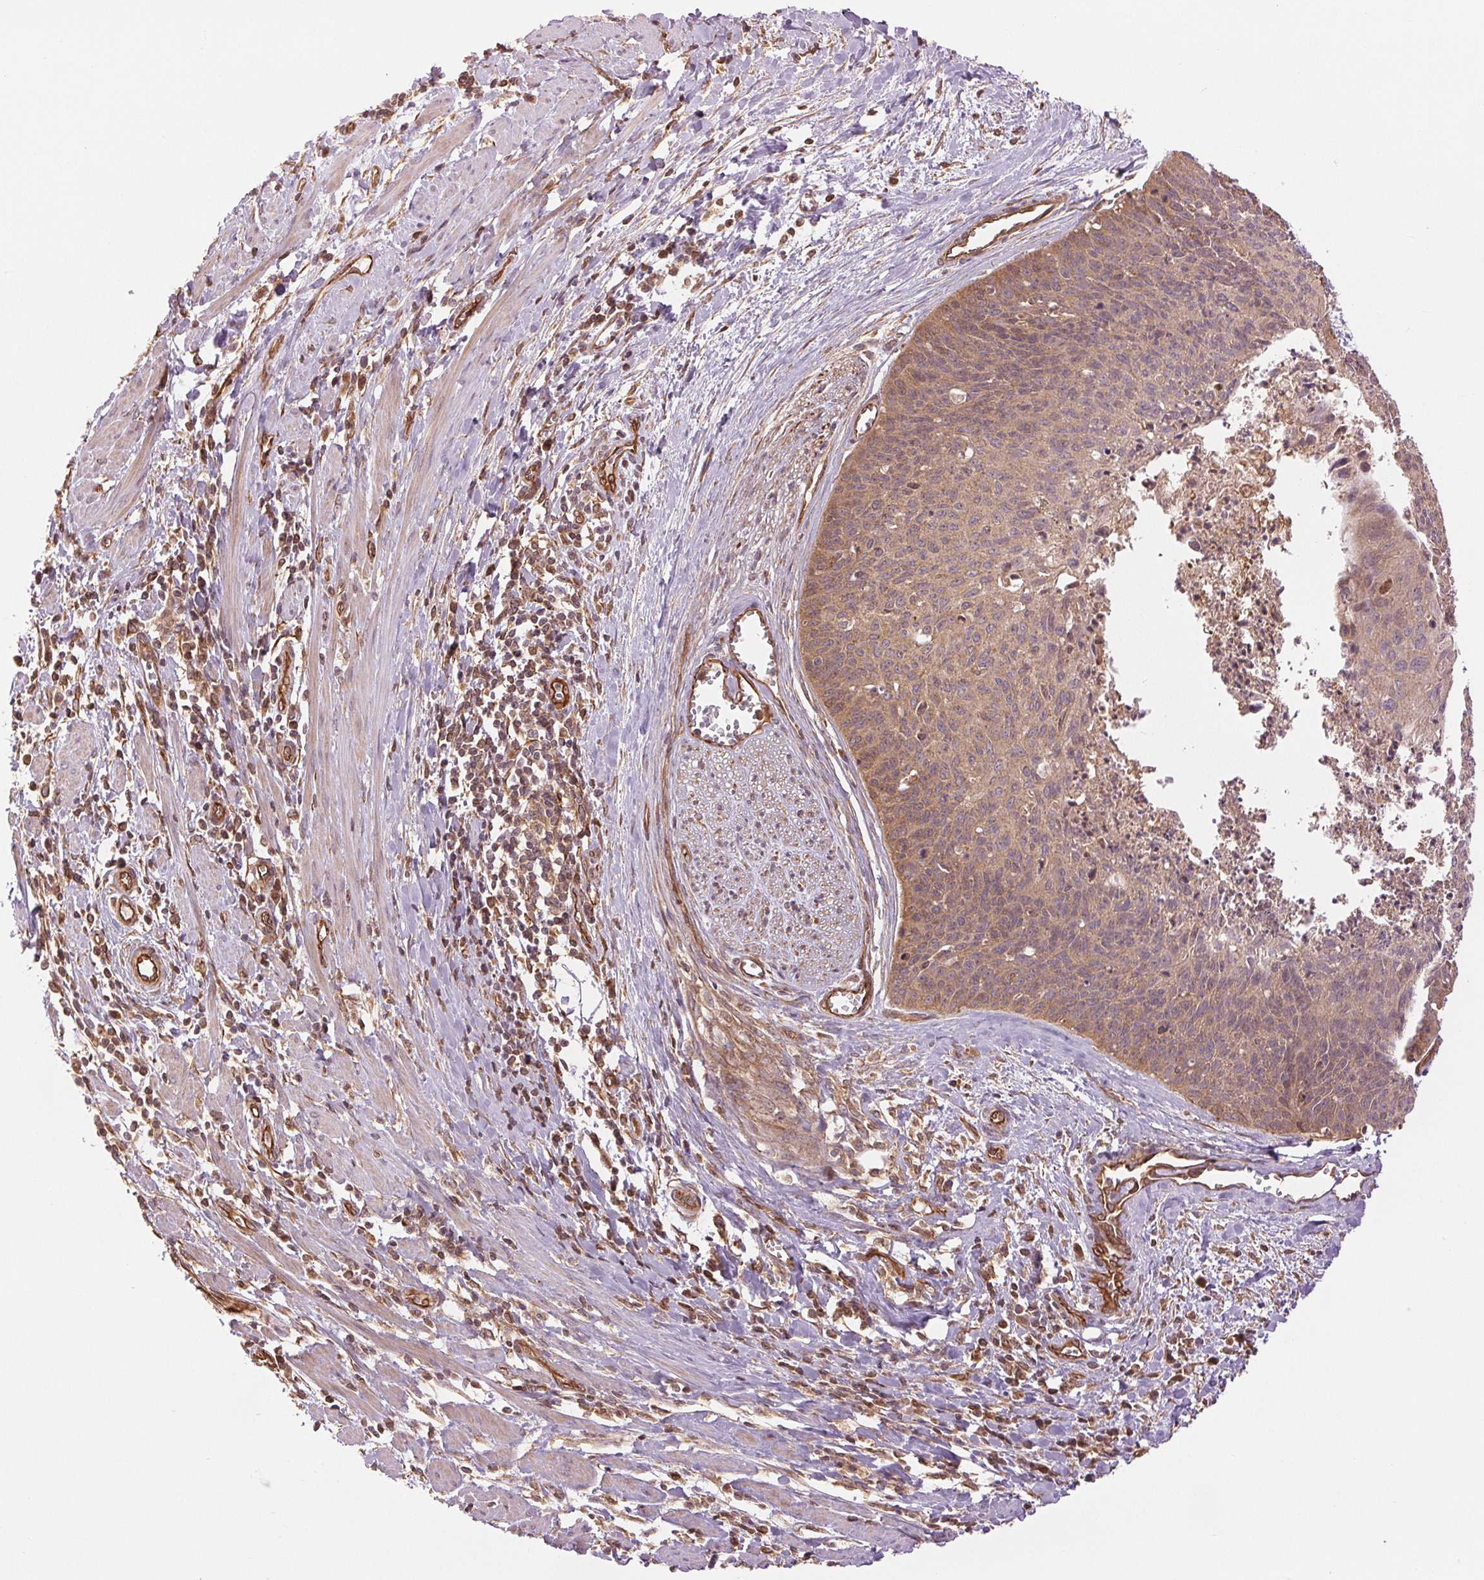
{"staining": {"intensity": "weak", "quantity": ">75%", "location": "cytoplasmic/membranous"}, "tissue": "cervical cancer", "cell_type": "Tumor cells", "image_type": "cancer", "snomed": [{"axis": "morphology", "description": "Squamous cell carcinoma, NOS"}, {"axis": "topography", "description": "Cervix"}], "caption": "This micrograph displays cervical cancer (squamous cell carcinoma) stained with immunohistochemistry to label a protein in brown. The cytoplasmic/membranous of tumor cells show weak positivity for the protein. Nuclei are counter-stained blue.", "gene": "STARD7", "patient": {"sex": "female", "age": 55}}